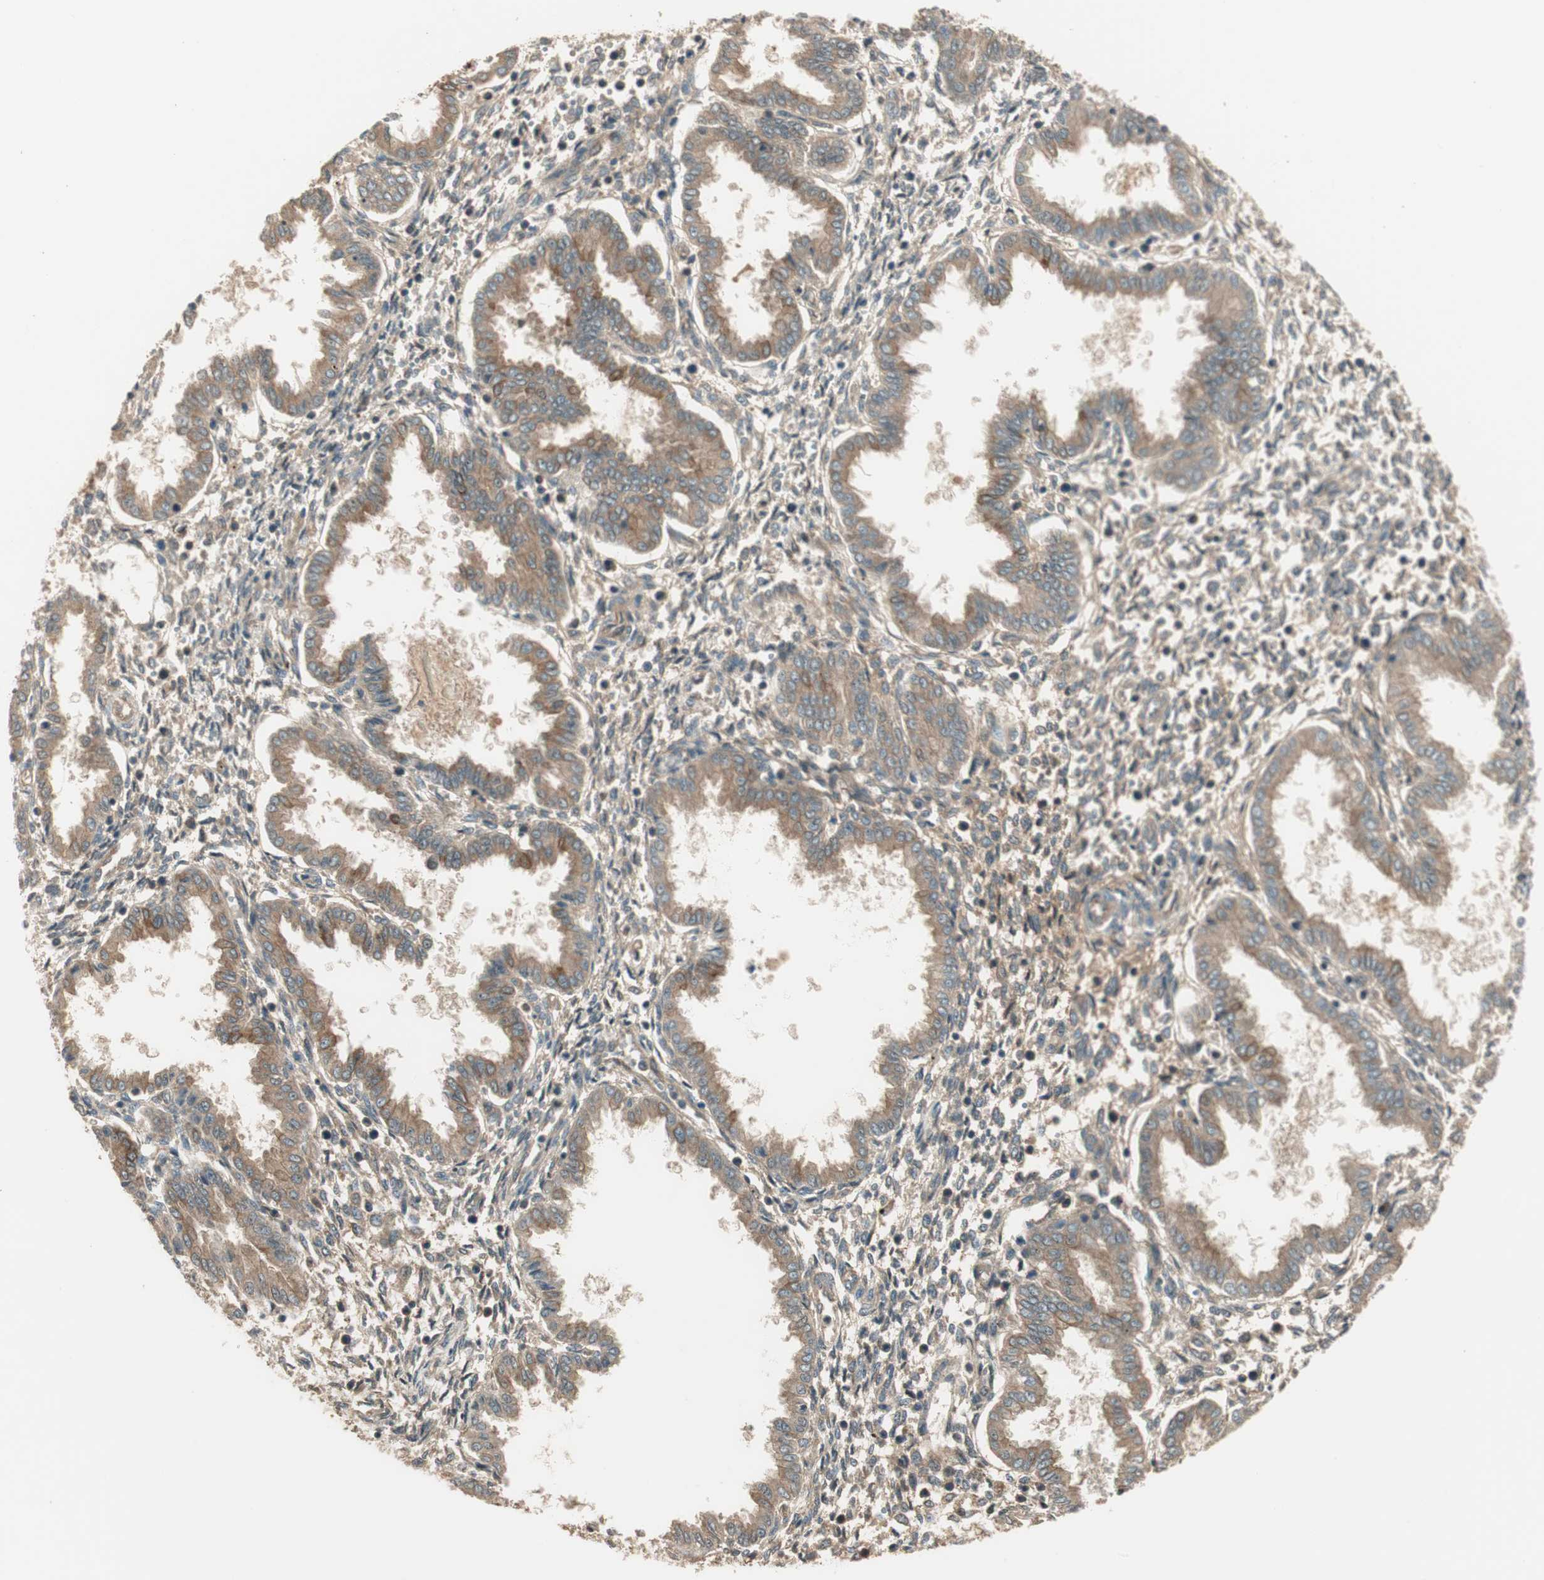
{"staining": {"intensity": "weak", "quantity": "<25%", "location": "cytoplasmic/membranous"}, "tissue": "endometrium", "cell_type": "Cells in endometrial stroma", "image_type": "normal", "snomed": [{"axis": "morphology", "description": "Normal tissue, NOS"}, {"axis": "topography", "description": "Endometrium"}], "caption": "This is an IHC micrograph of normal endometrium. There is no expression in cells in endometrial stroma.", "gene": "PFDN5", "patient": {"sex": "female", "age": 33}}